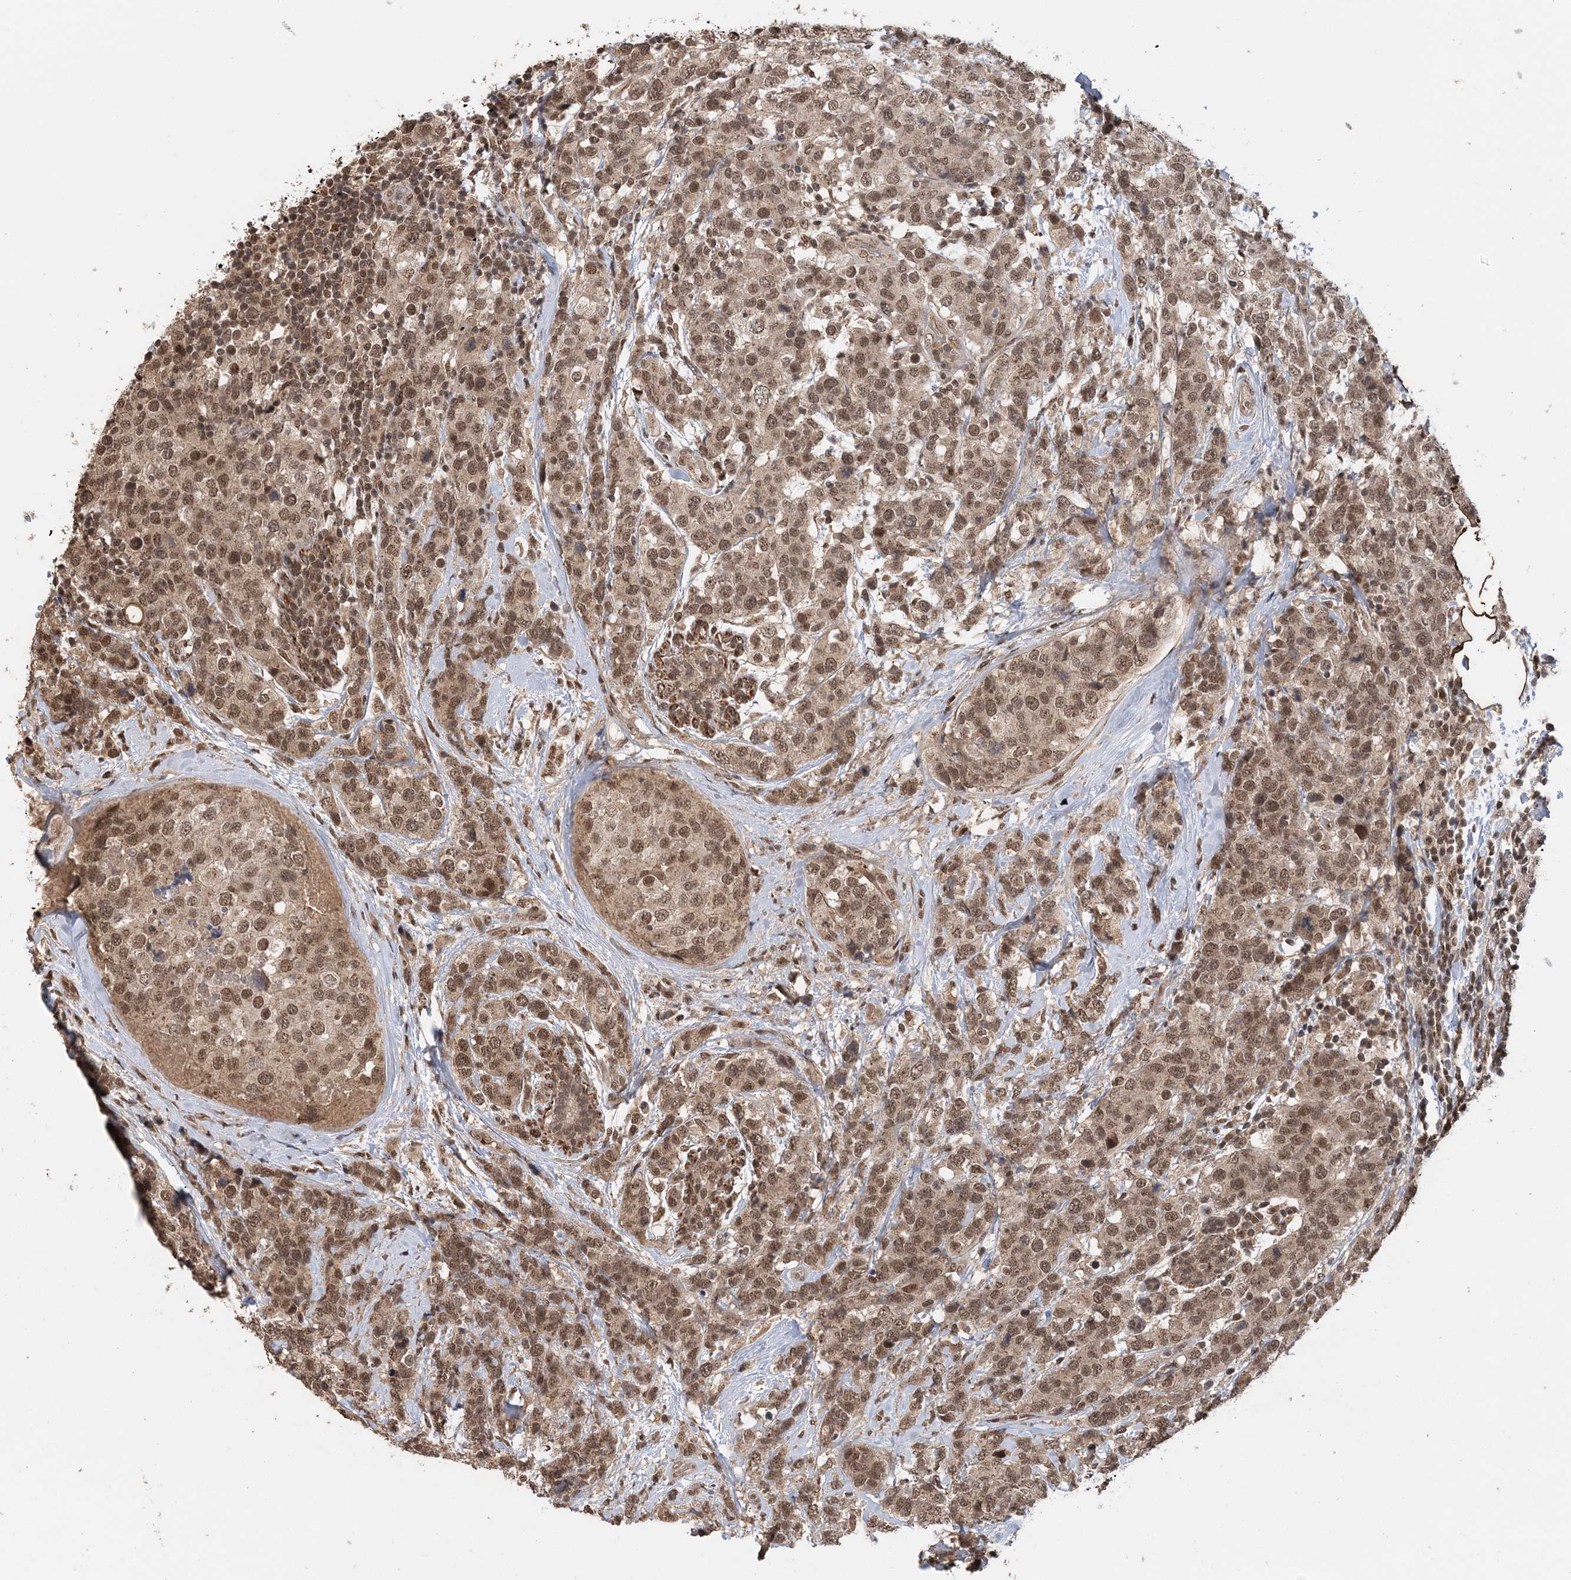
{"staining": {"intensity": "moderate", "quantity": ">75%", "location": "cytoplasmic/membranous,nuclear"}, "tissue": "breast cancer", "cell_type": "Tumor cells", "image_type": "cancer", "snomed": [{"axis": "morphology", "description": "Lobular carcinoma"}, {"axis": "topography", "description": "Breast"}], "caption": "Immunohistochemical staining of breast cancer (lobular carcinoma) displays medium levels of moderate cytoplasmic/membranous and nuclear staining in approximately >75% of tumor cells.", "gene": "TSHZ2", "patient": {"sex": "female", "age": 59}}